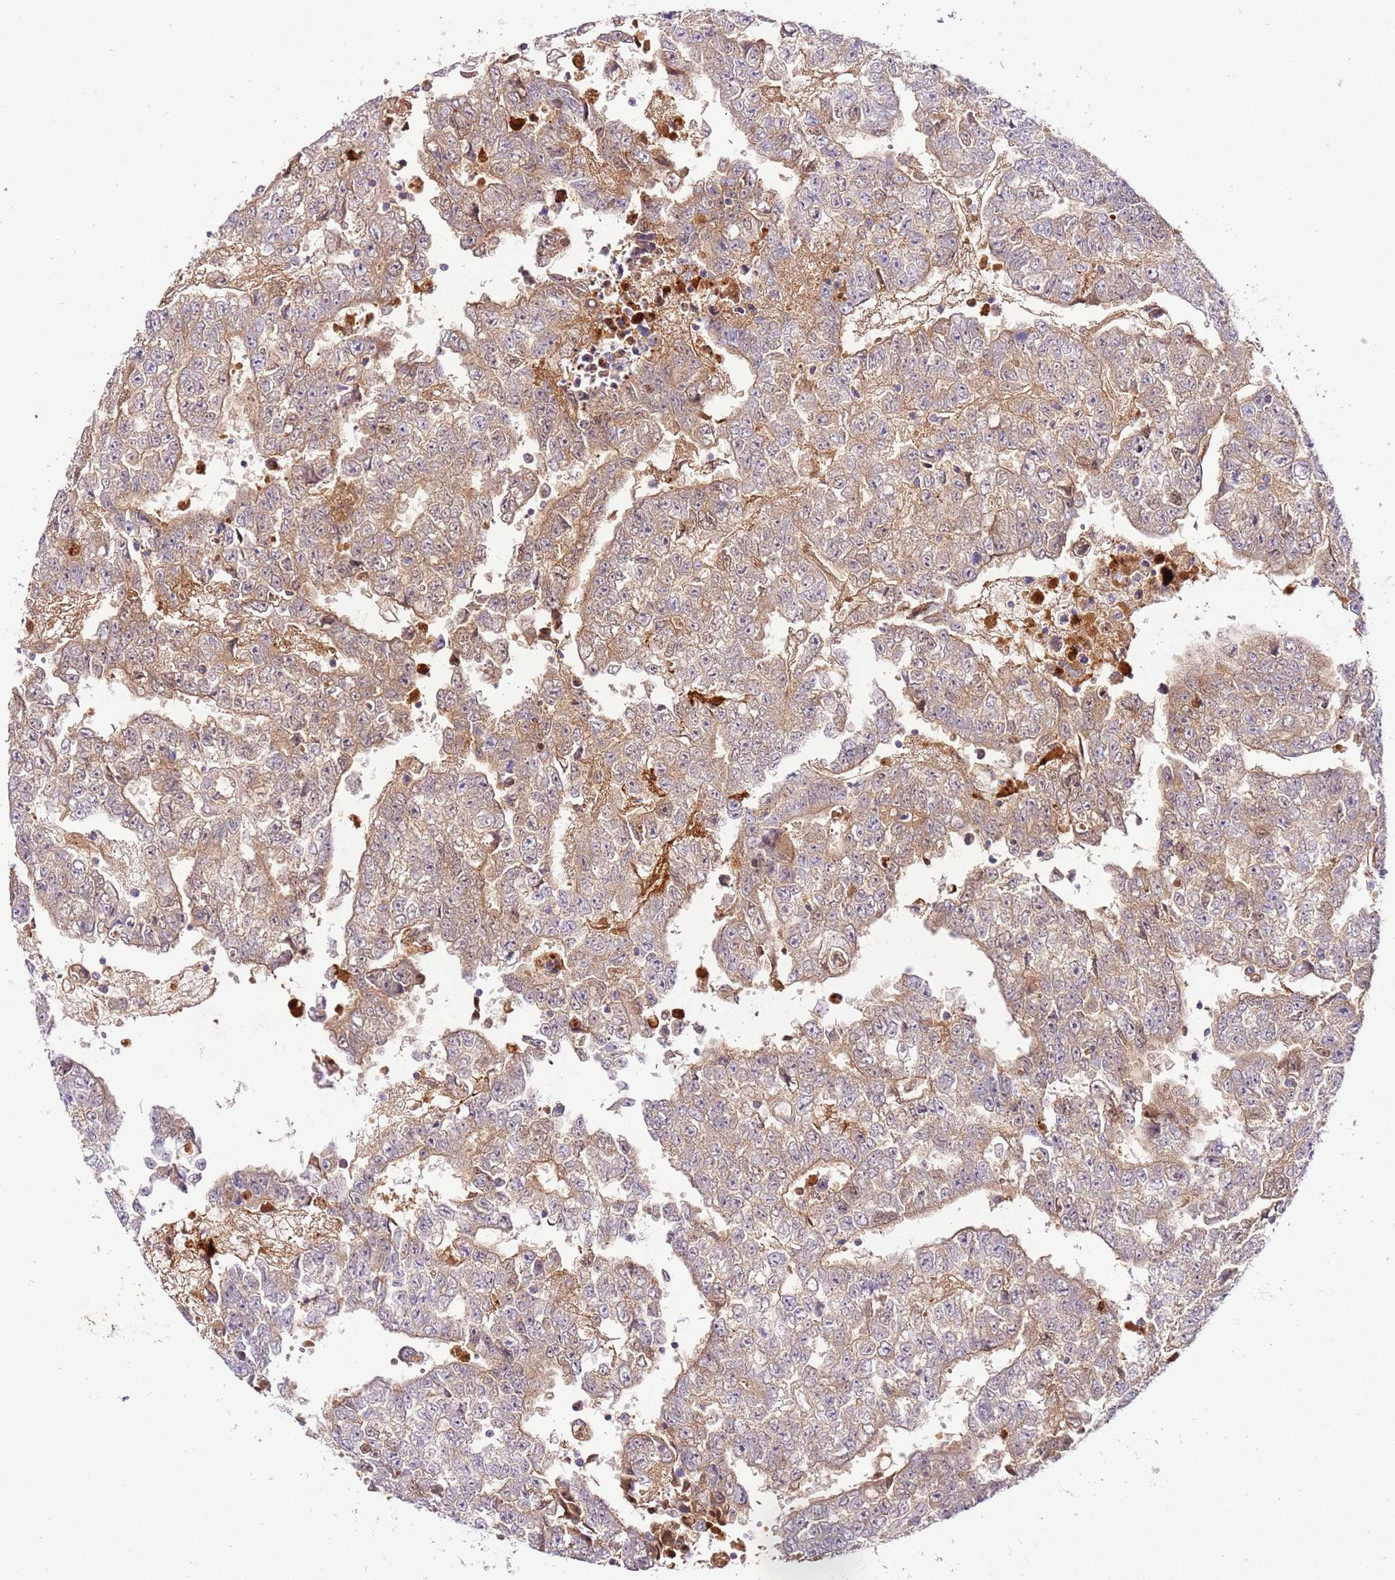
{"staining": {"intensity": "weak", "quantity": ">75%", "location": "cytoplasmic/membranous"}, "tissue": "testis cancer", "cell_type": "Tumor cells", "image_type": "cancer", "snomed": [{"axis": "morphology", "description": "Carcinoma, Embryonal, NOS"}, {"axis": "topography", "description": "Testis"}], "caption": "Immunohistochemistry of testis embryonal carcinoma demonstrates low levels of weak cytoplasmic/membranous positivity in about >75% of tumor cells. Immunohistochemistry stains the protein of interest in brown and the nuclei are stained blue.", "gene": "C8G", "patient": {"sex": "male", "age": 25}}